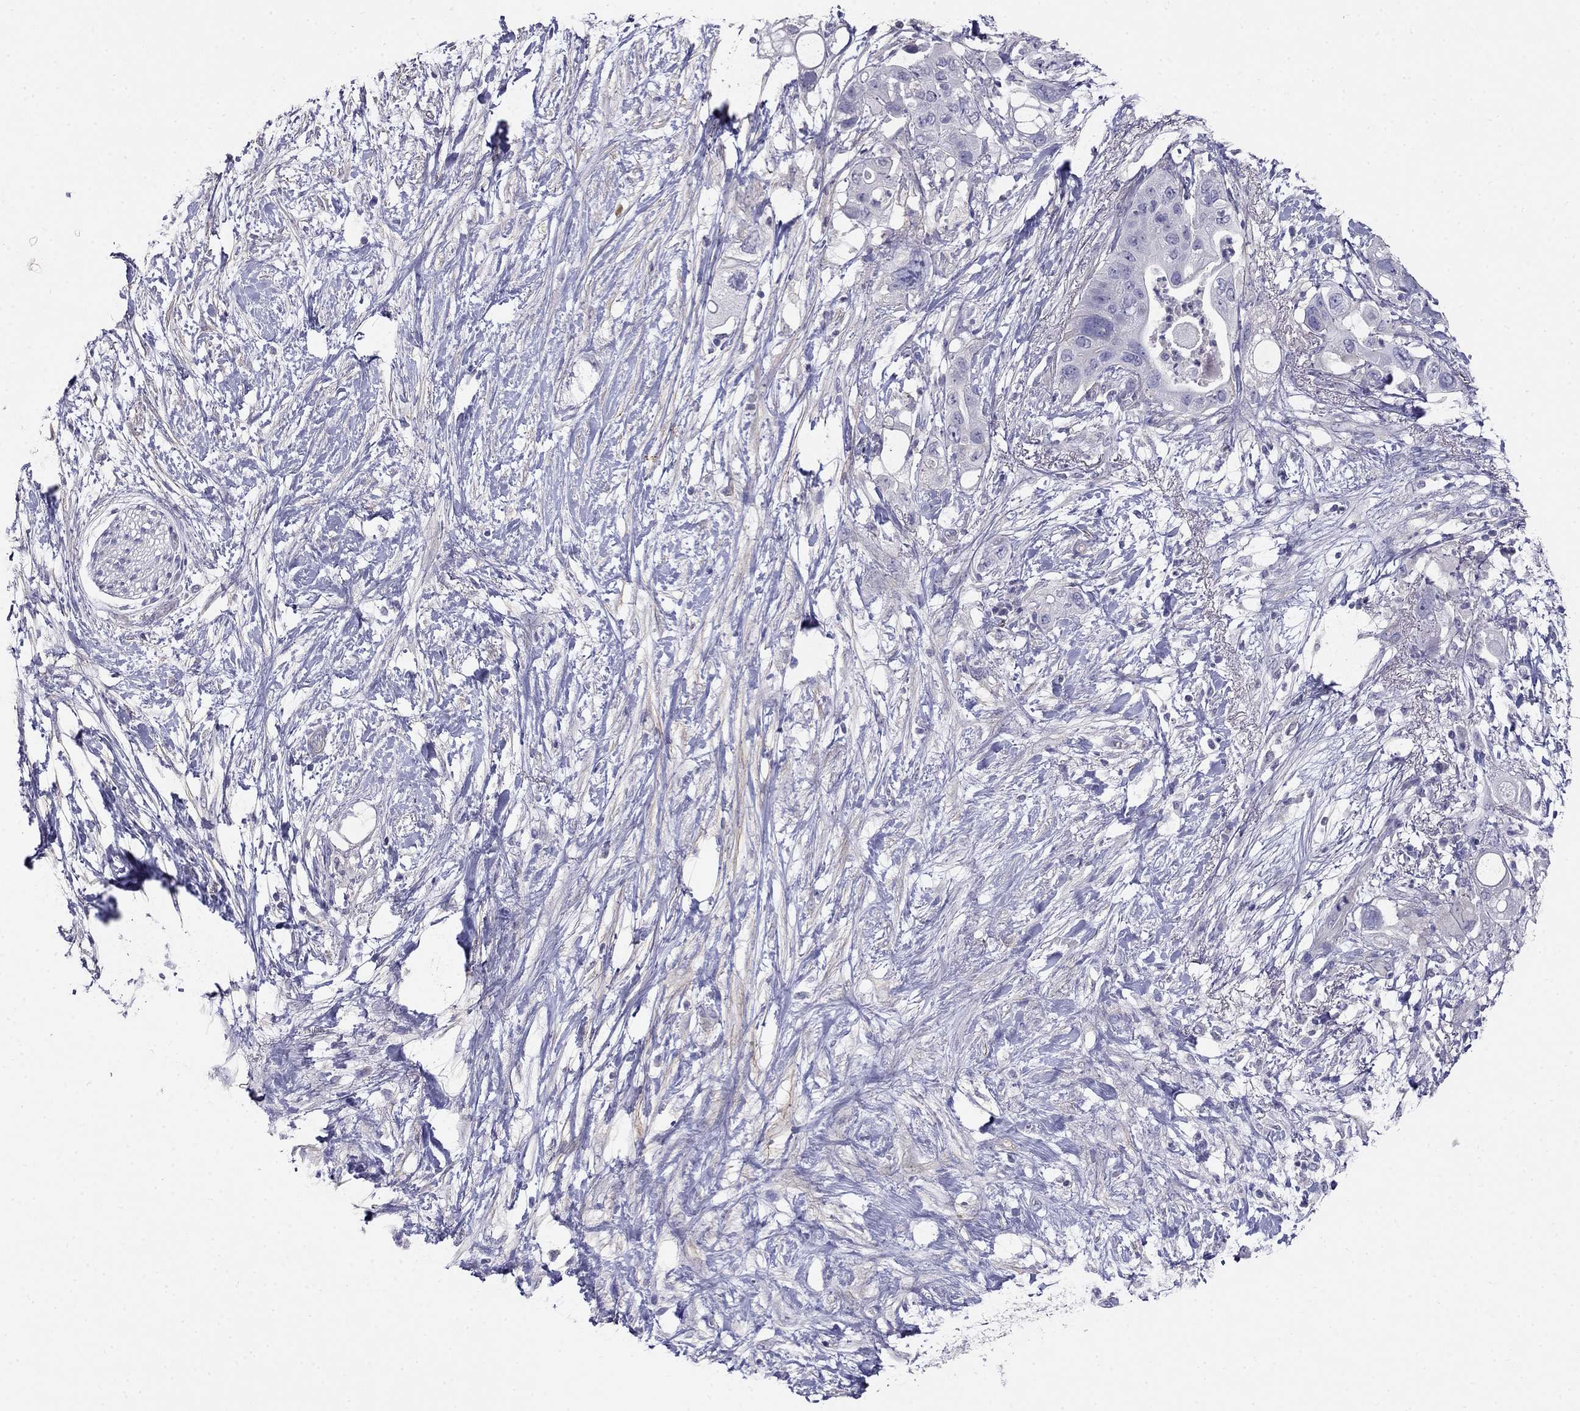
{"staining": {"intensity": "negative", "quantity": "none", "location": "none"}, "tissue": "pancreatic cancer", "cell_type": "Tumor cells", "image_type": "cancer", "snomed": [{"axis": "morphology", "description": "Adenocarcinoma, NOS"}, {"axis": "topography", "description": "Pancreas"}], "caption": "Human pancreatic adenocarcinoma stained for a protein using IHC exhibits no expression in tumor cells.", "gene": "LY6H", "patient": {"sex": "female", "age": 72}}